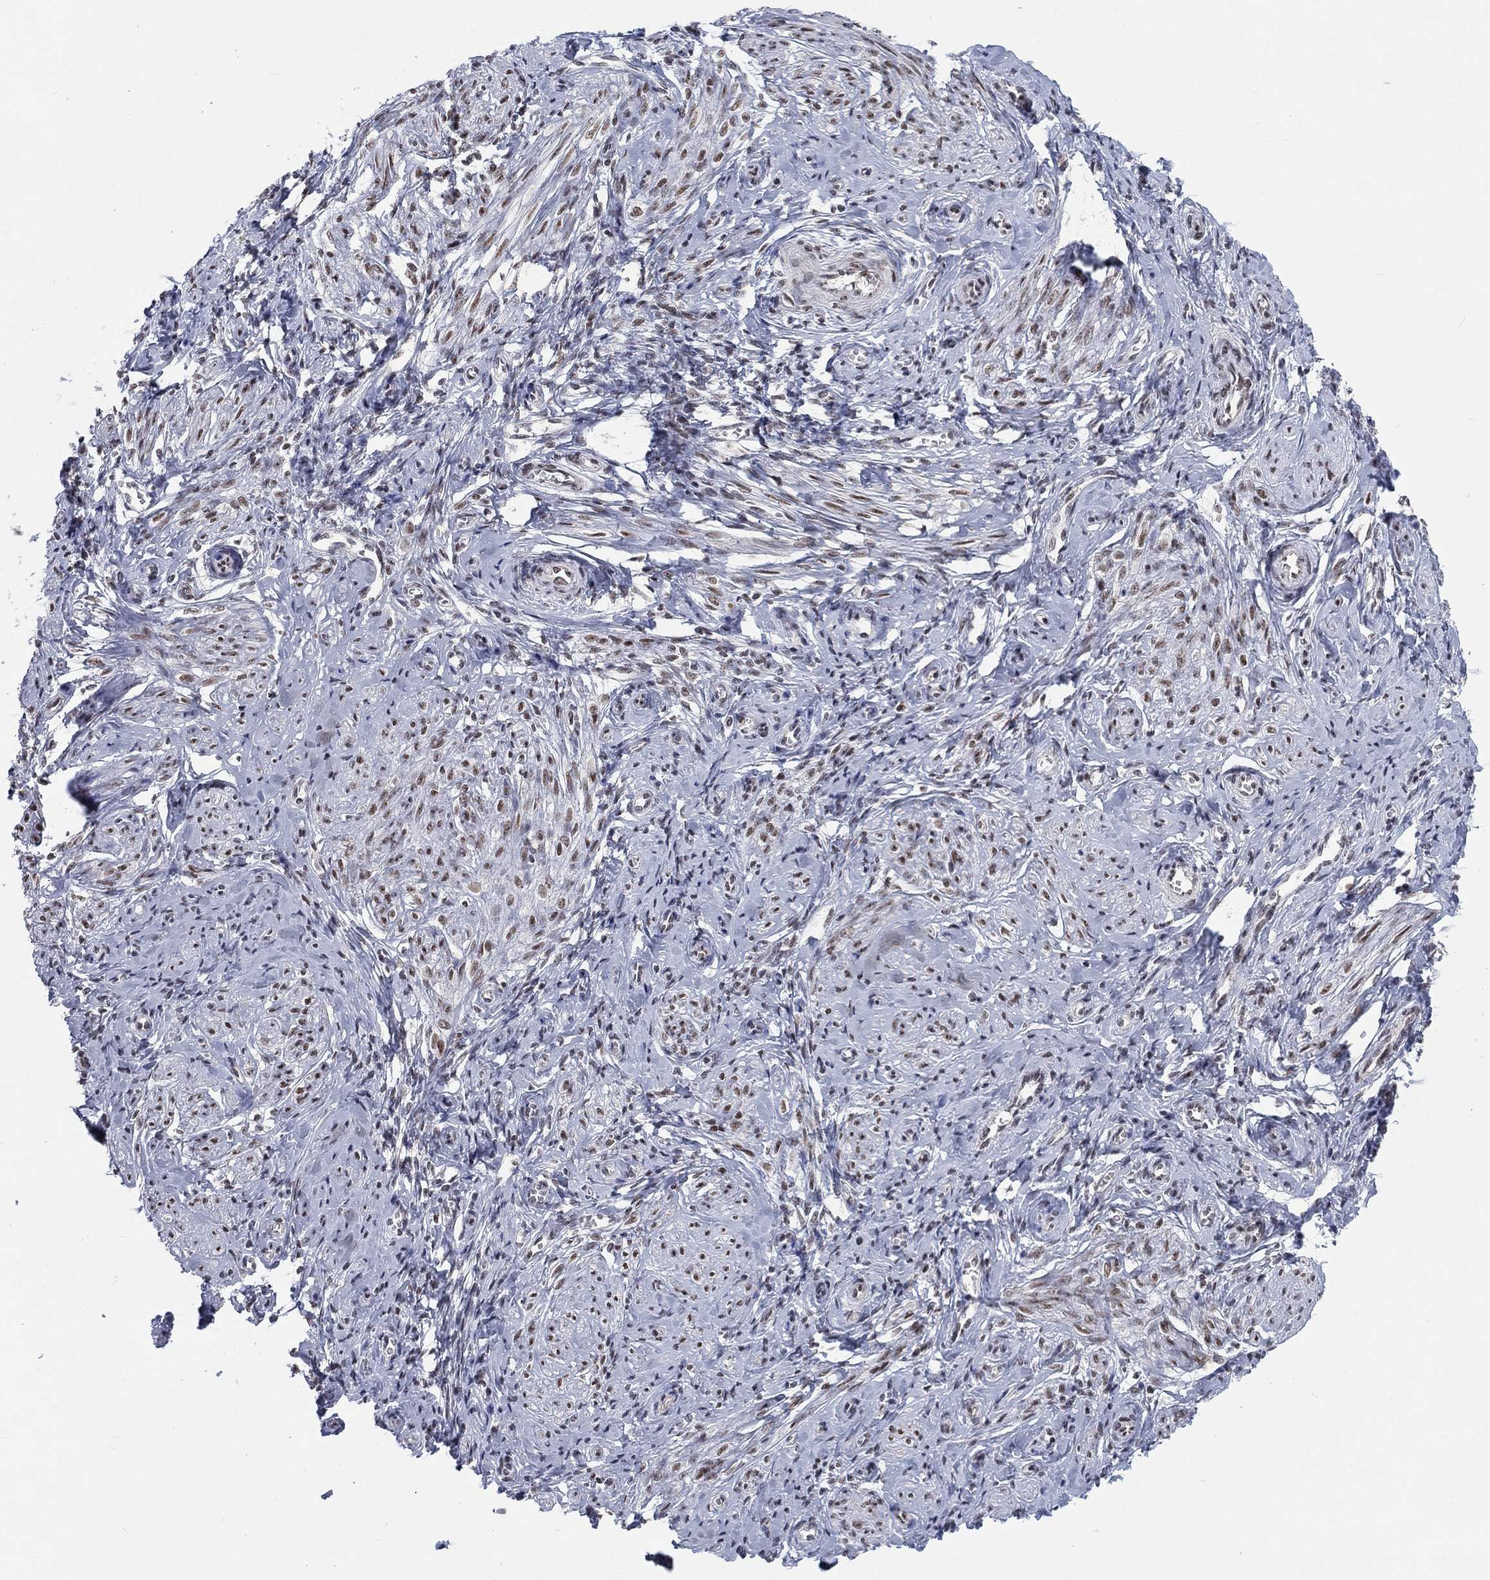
{"staining": {"intensity": "moderate", "quantity": "25%-75%", "location": "nuclear"}, "tissue": "endometrium", "cell_type": "Cells in endometrial stroma", "image_type": "normal", "snomed": [{"axis": "morphology", "description": "Normal tissue, NOS"}, {"axis": "topography", "description": "Cervix"}, {"axis": "topography", "description": "Endometrium"}], "caption": "About 25%-75% of cells in endometrial stroma in unremarkable human endometrium exhibit moderate nuclear protein positivity as visualized by brown immunohistochemical staining.", "gene": "FYTTD1", "patient": {"sex": "female", "age": 37}}